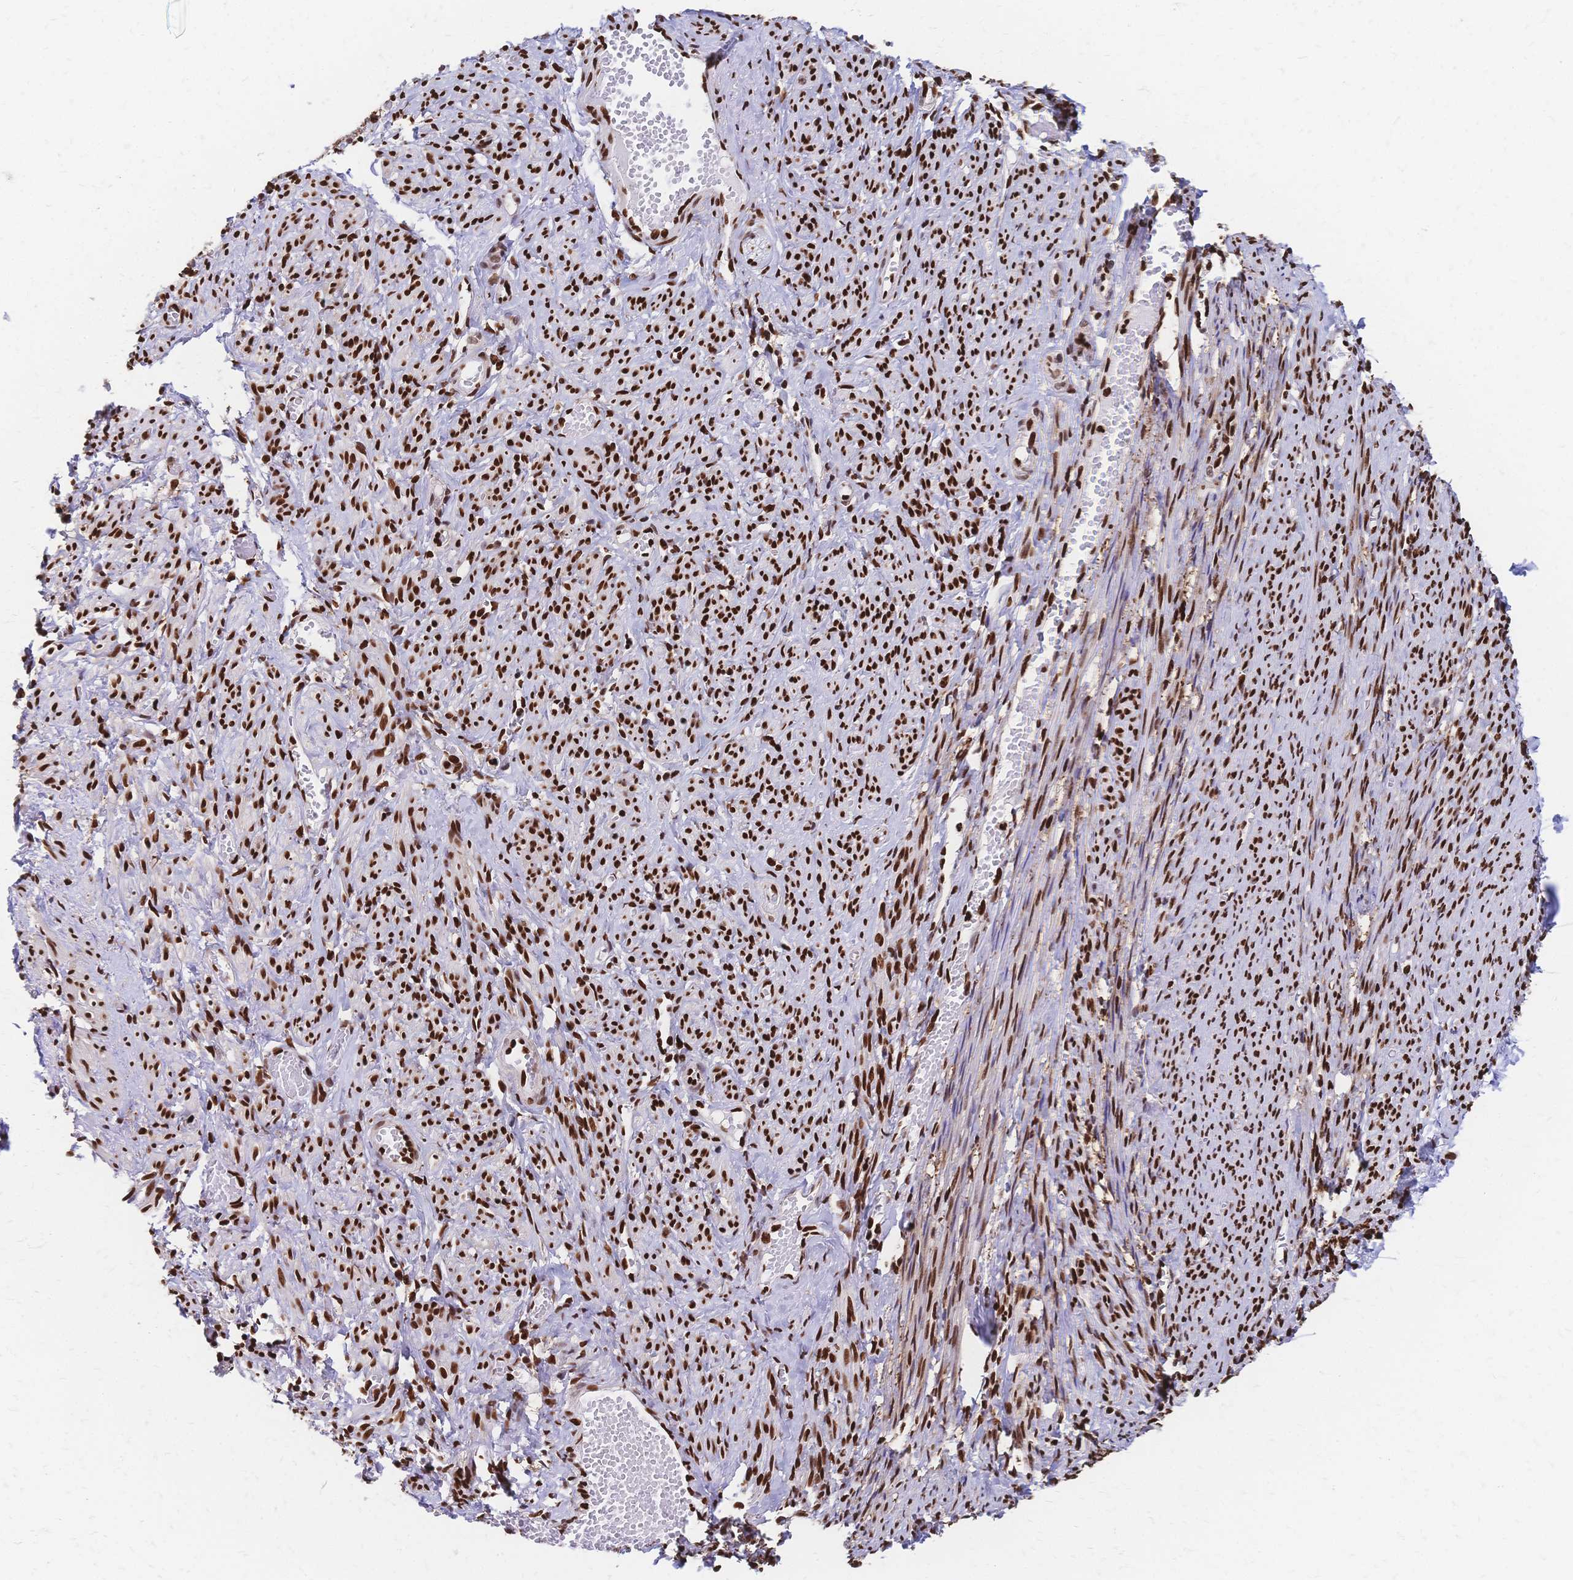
{"staining": {"intensity": "strong", "quantity": ">75%", "location": "nuclear"}, "tissue": "smooth muscle", "cell_type": "Smooth muscle cells", "image_type": "normal", "snomed": [{"axis": "morphology", "description": "Normal tissue, NOS"}, {"axis": "topography", "description": "Smooth muscle"}], "caption": "Smooth muscle stained for a protein demonstrates strong nuclear positivity in smooth muscle cells. The protein is stained brown, and the nuclei are stained in blue (DAB IHC with brightfield microscopy, high magnification).", "gene": "HDGF", "patient": {"sex": "female", "age": 65}}